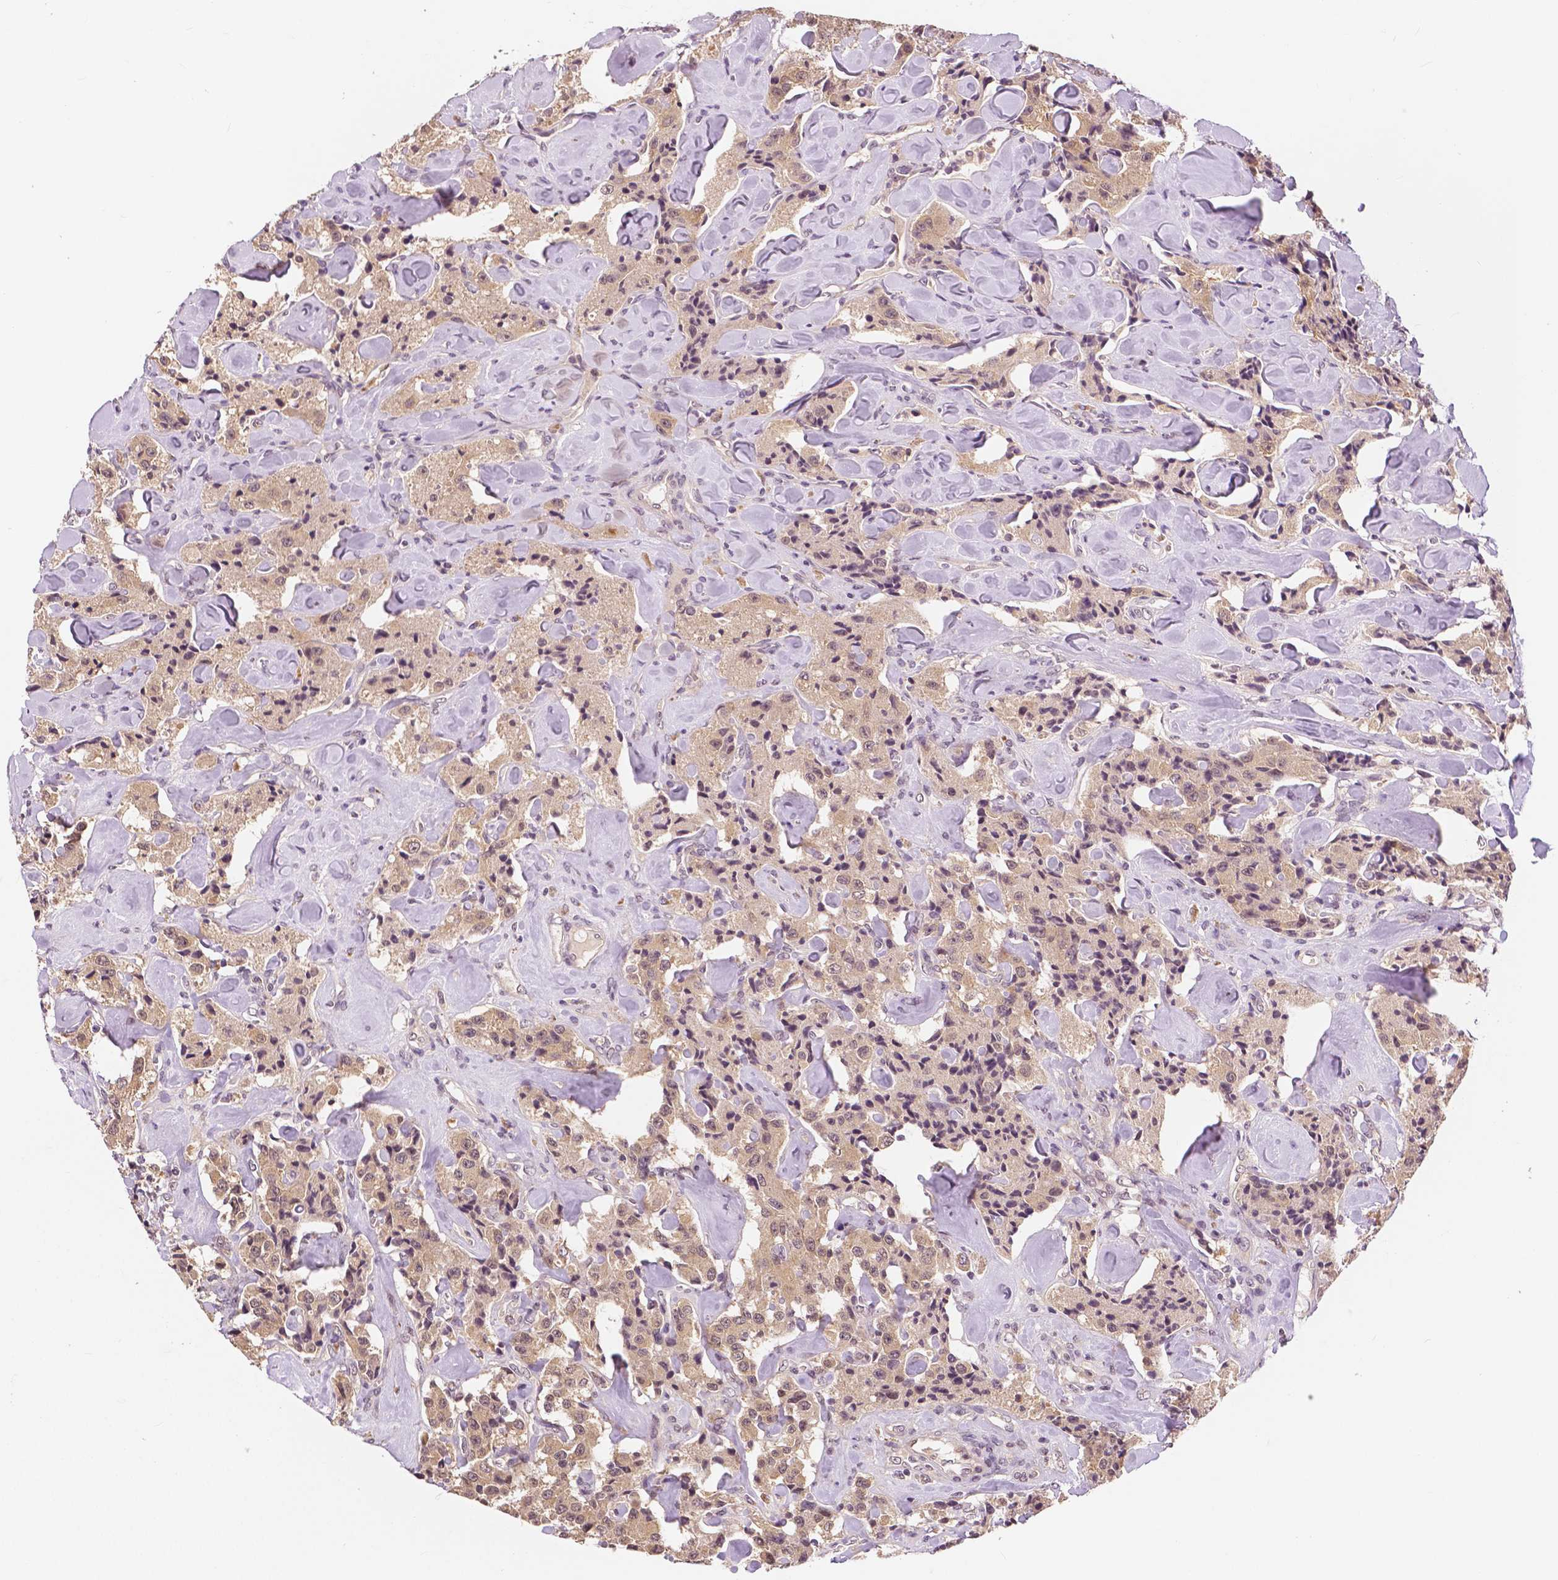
{"staining": {"intensity": "weak", "quantity": ">75%", "location": "cytoplasmic/membranous,nuclear"}, "tissue": "carcinoid", "cell_type": "Tumor cells", "image_type": "cancer", "snomed": [{"axis": "morphology", "description": "Carcinoid, malignant, NOS"}, {"axis": "topography", "description": "Pancreas"}], "caption": "Brown immunohistochemical staining in human malignant carcinoid exhibits weak cytoplasmic/membranous and nuclear staining in about >75% of tumor cells.", "gene": "MAP1LC3B", "patient": {"sex": "male", "age": 41}}